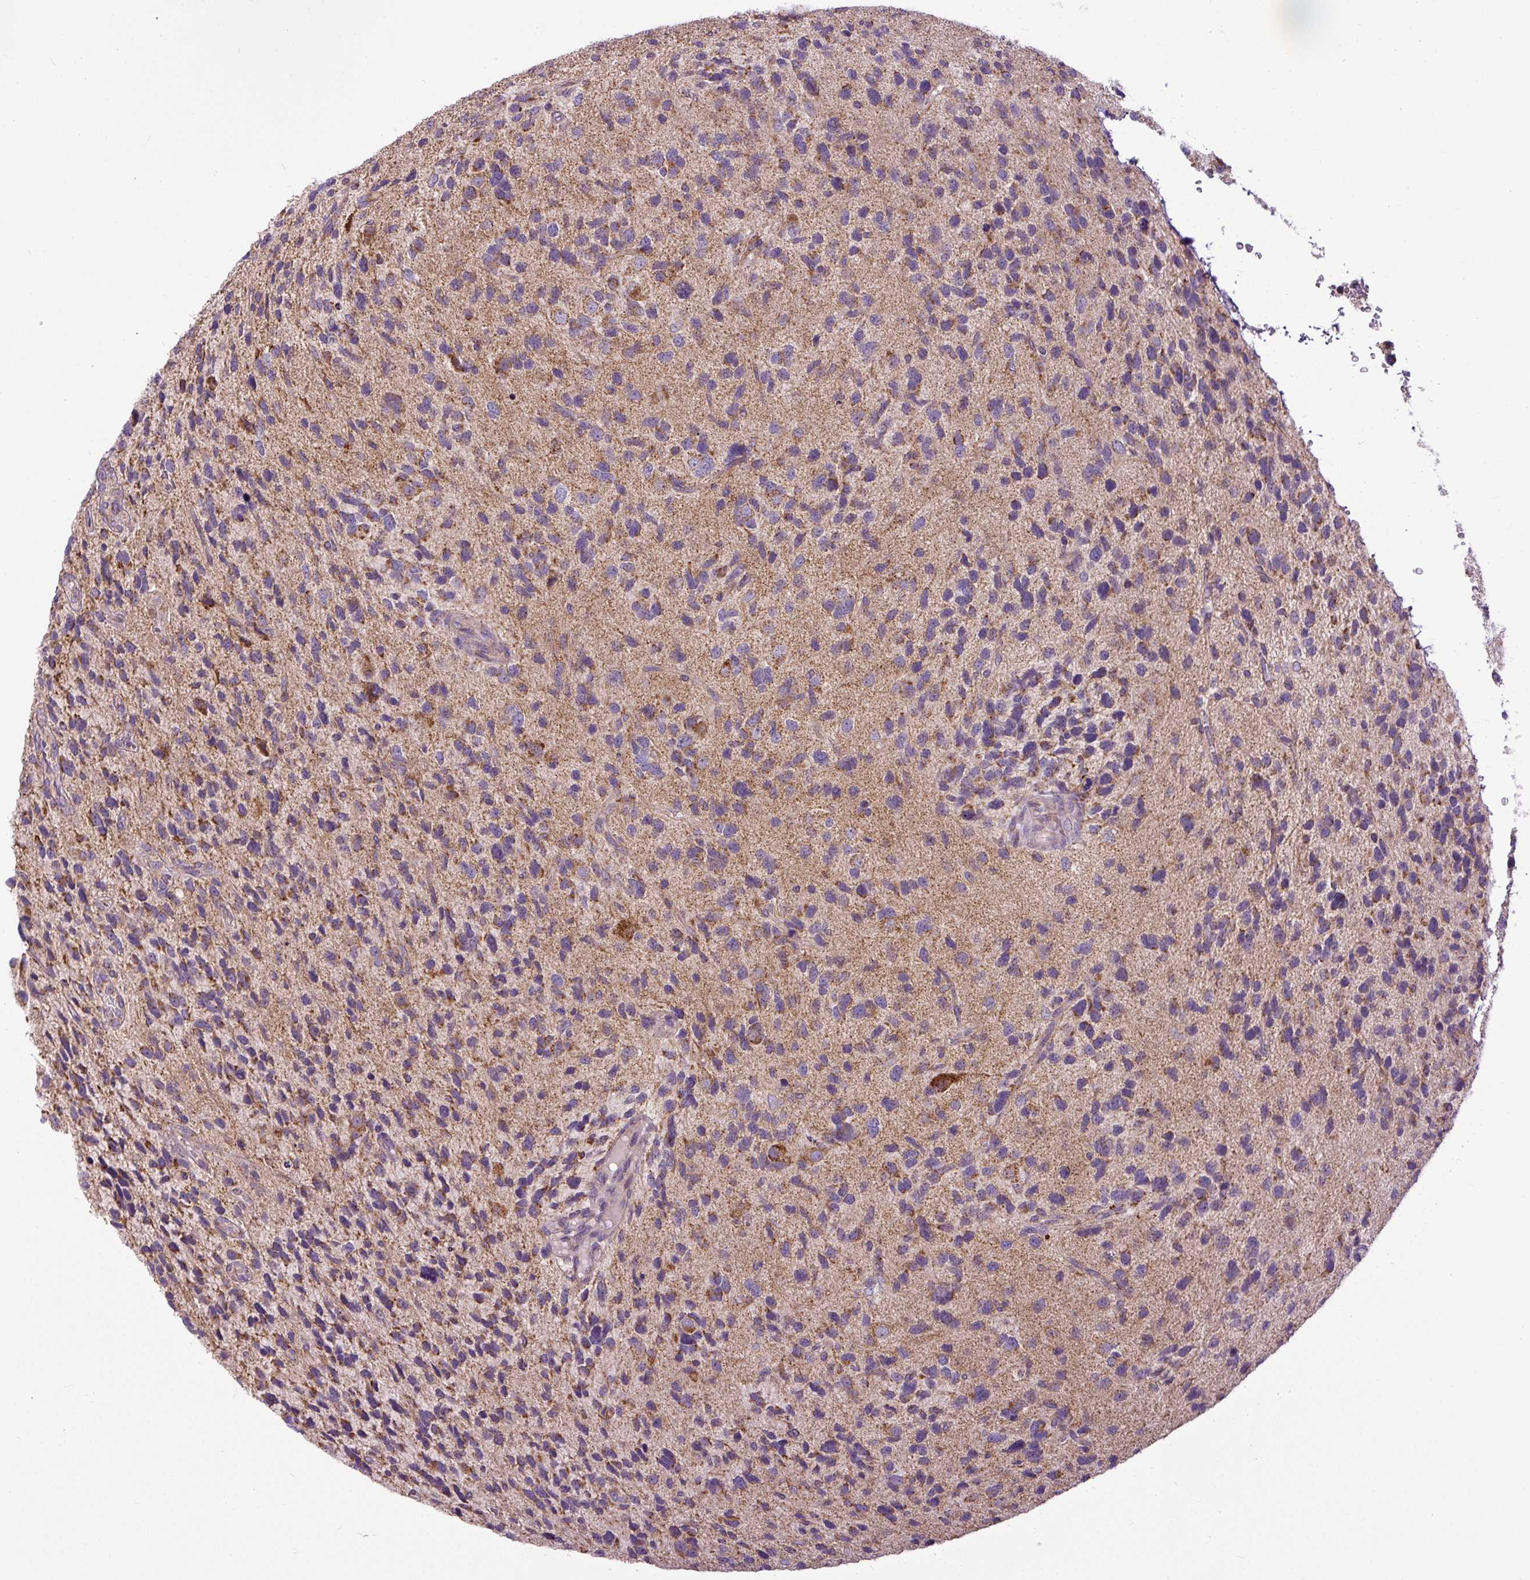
{"staining": {"intensity": "moderate", "quantity": ">75%", "location": "cytoplasmic/membranous"}, "tissue": "glioma", "cell_type": "Tumor cells", "image_type": "cancer", "snomed": [{"axis": "morphology", "description": "Glioma, malignant, High grade"}, {"axis": "topography", "description": "Brain"}], "caption": "Tumor cells exhibit moderate cytoplasmic/membranous positivity in about >75% of cells in glioma.", "gene": "TM2D3", "patient": {"sex": "female", "age": 58}}